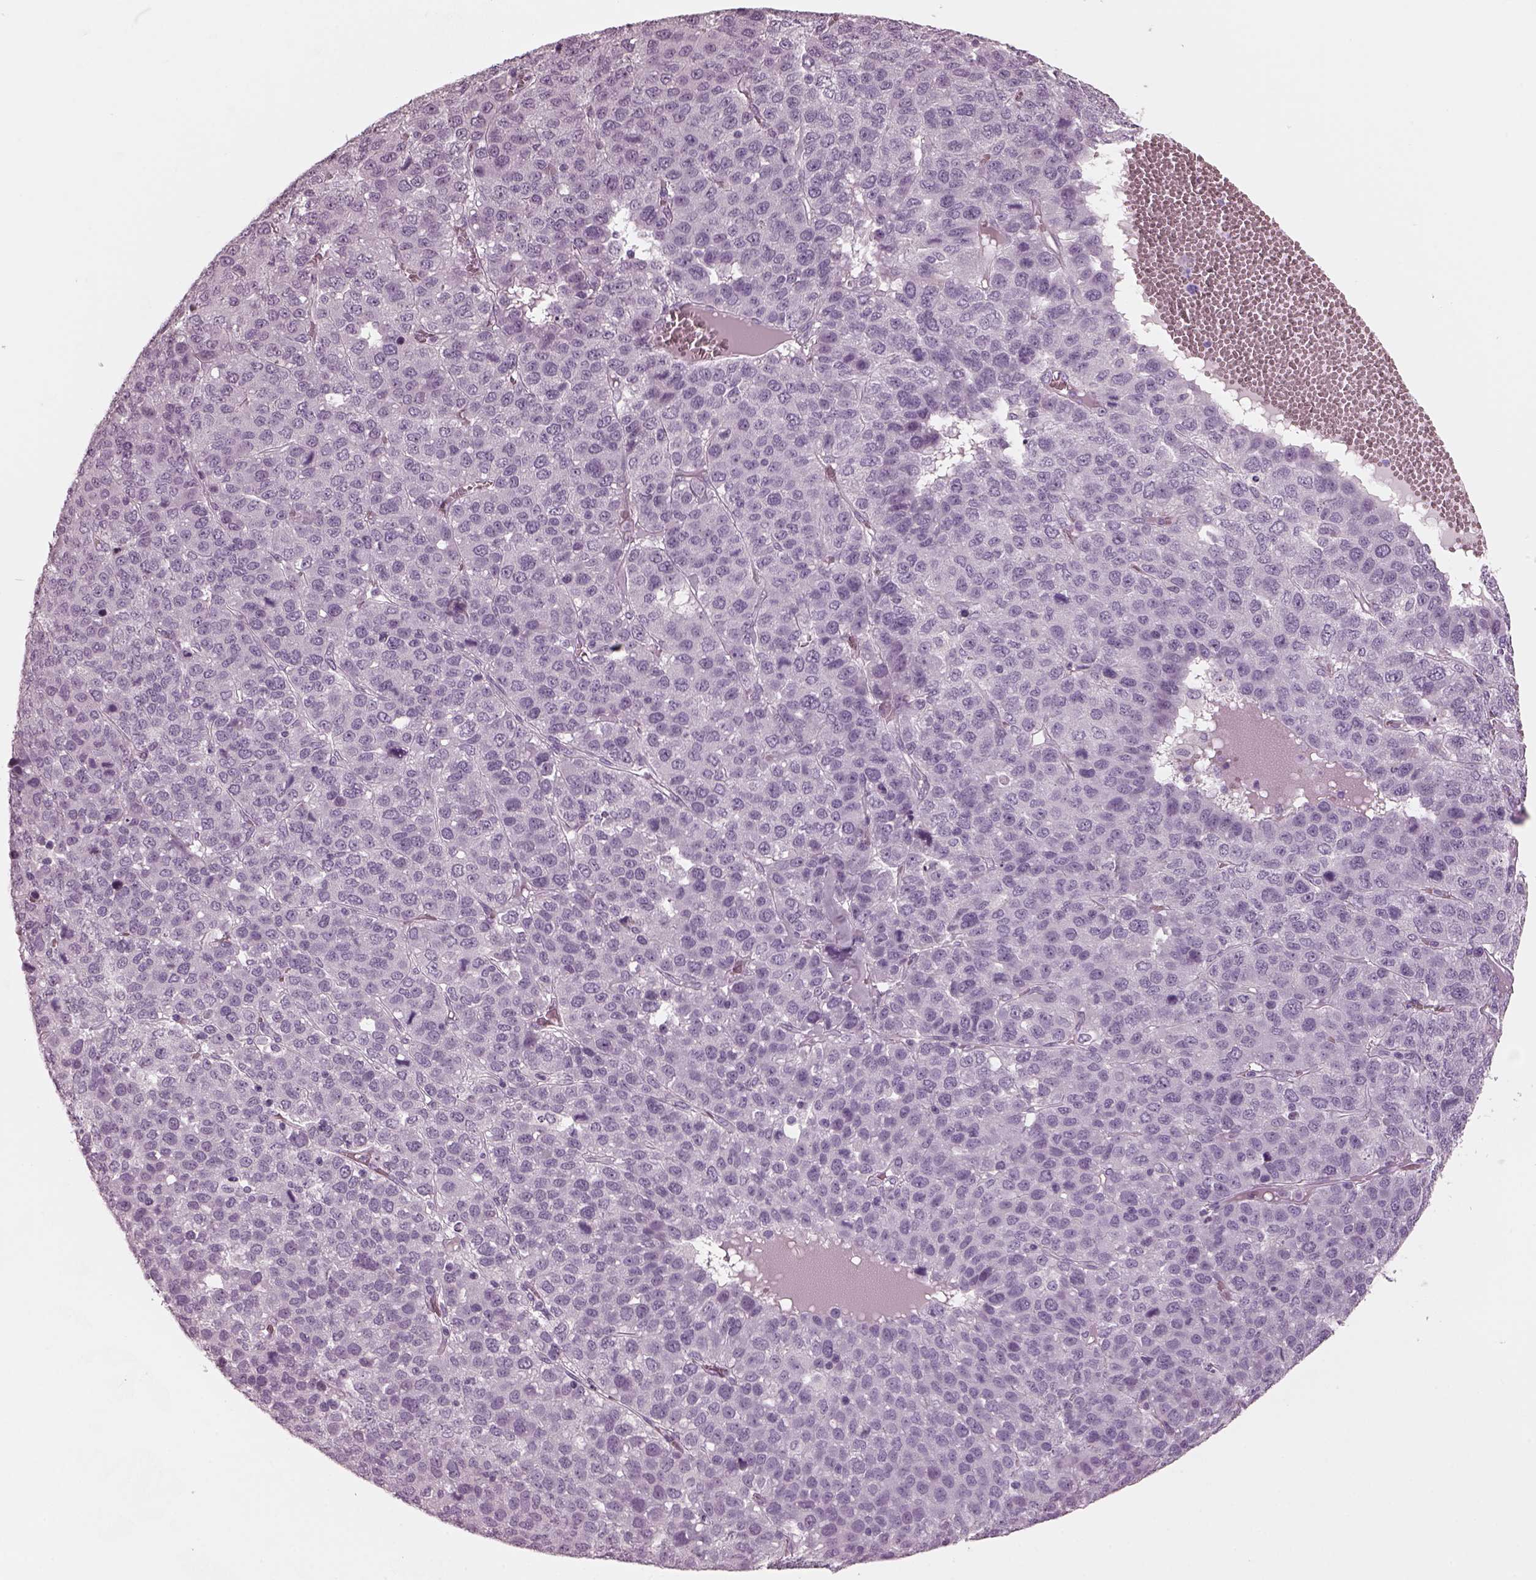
{"staining": {"intensity": "negative", "quantity": "none", "location": "none"}, "tissue": "liver cancer", "cell_type": "Tumor cells", "image_type": "cancer", "snomed": [{"axis": "morphology", "description": "Carcinoma, Hepatocellular, NOS"}, {"axis": "topography", "description": "Liver"}], "caption": "Liver cancer (hepatocellular carcinoma) was stained to show a protein in brown. There is no significant staining in tumor cells.", "gene": "RCVRN", "patient": {"sex": "male", "age": 69}}